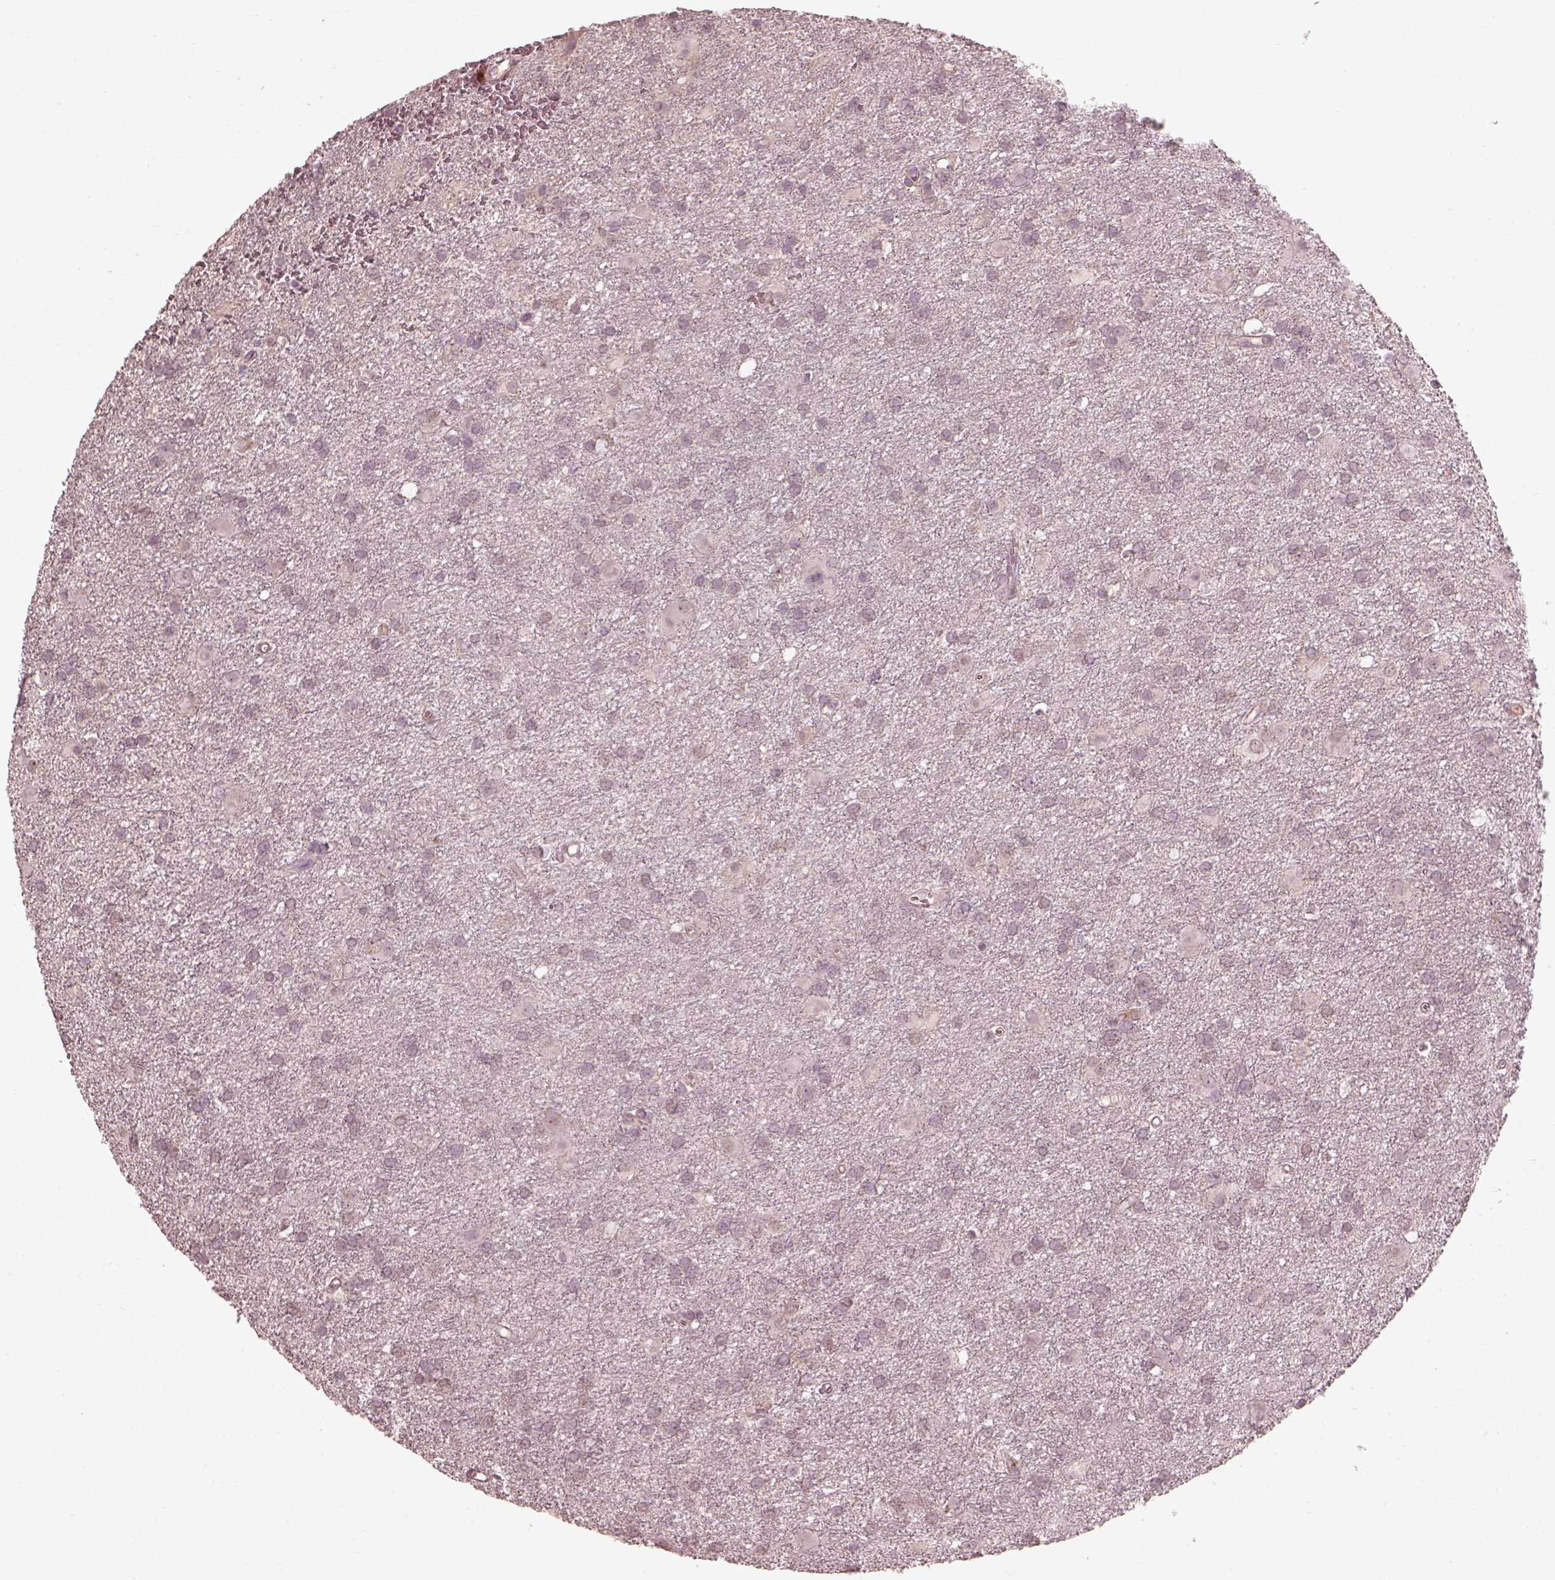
{"staining": {"intensity": "negative", "quantity": "none", "location": "none"}, "tissue": "glioma", "cell_type": "Tumor cells", "image_type": "cancer", "snomed": [{"axis": "morphology", "description": "Glioma, malignant, Low grade"}, {"axis": "topography", "description": "Brain"}], "caption": "Immunohistochemical staining of malignant low-grade glioma shows no significant positivity in tumor cells. (DAB (3,3'-diaminobenzidine) immunohistochemistry (IHC) with hematoxylin counter stain).", "gene": "CALR3", "patient": {"sex": "male", "age": 58}}